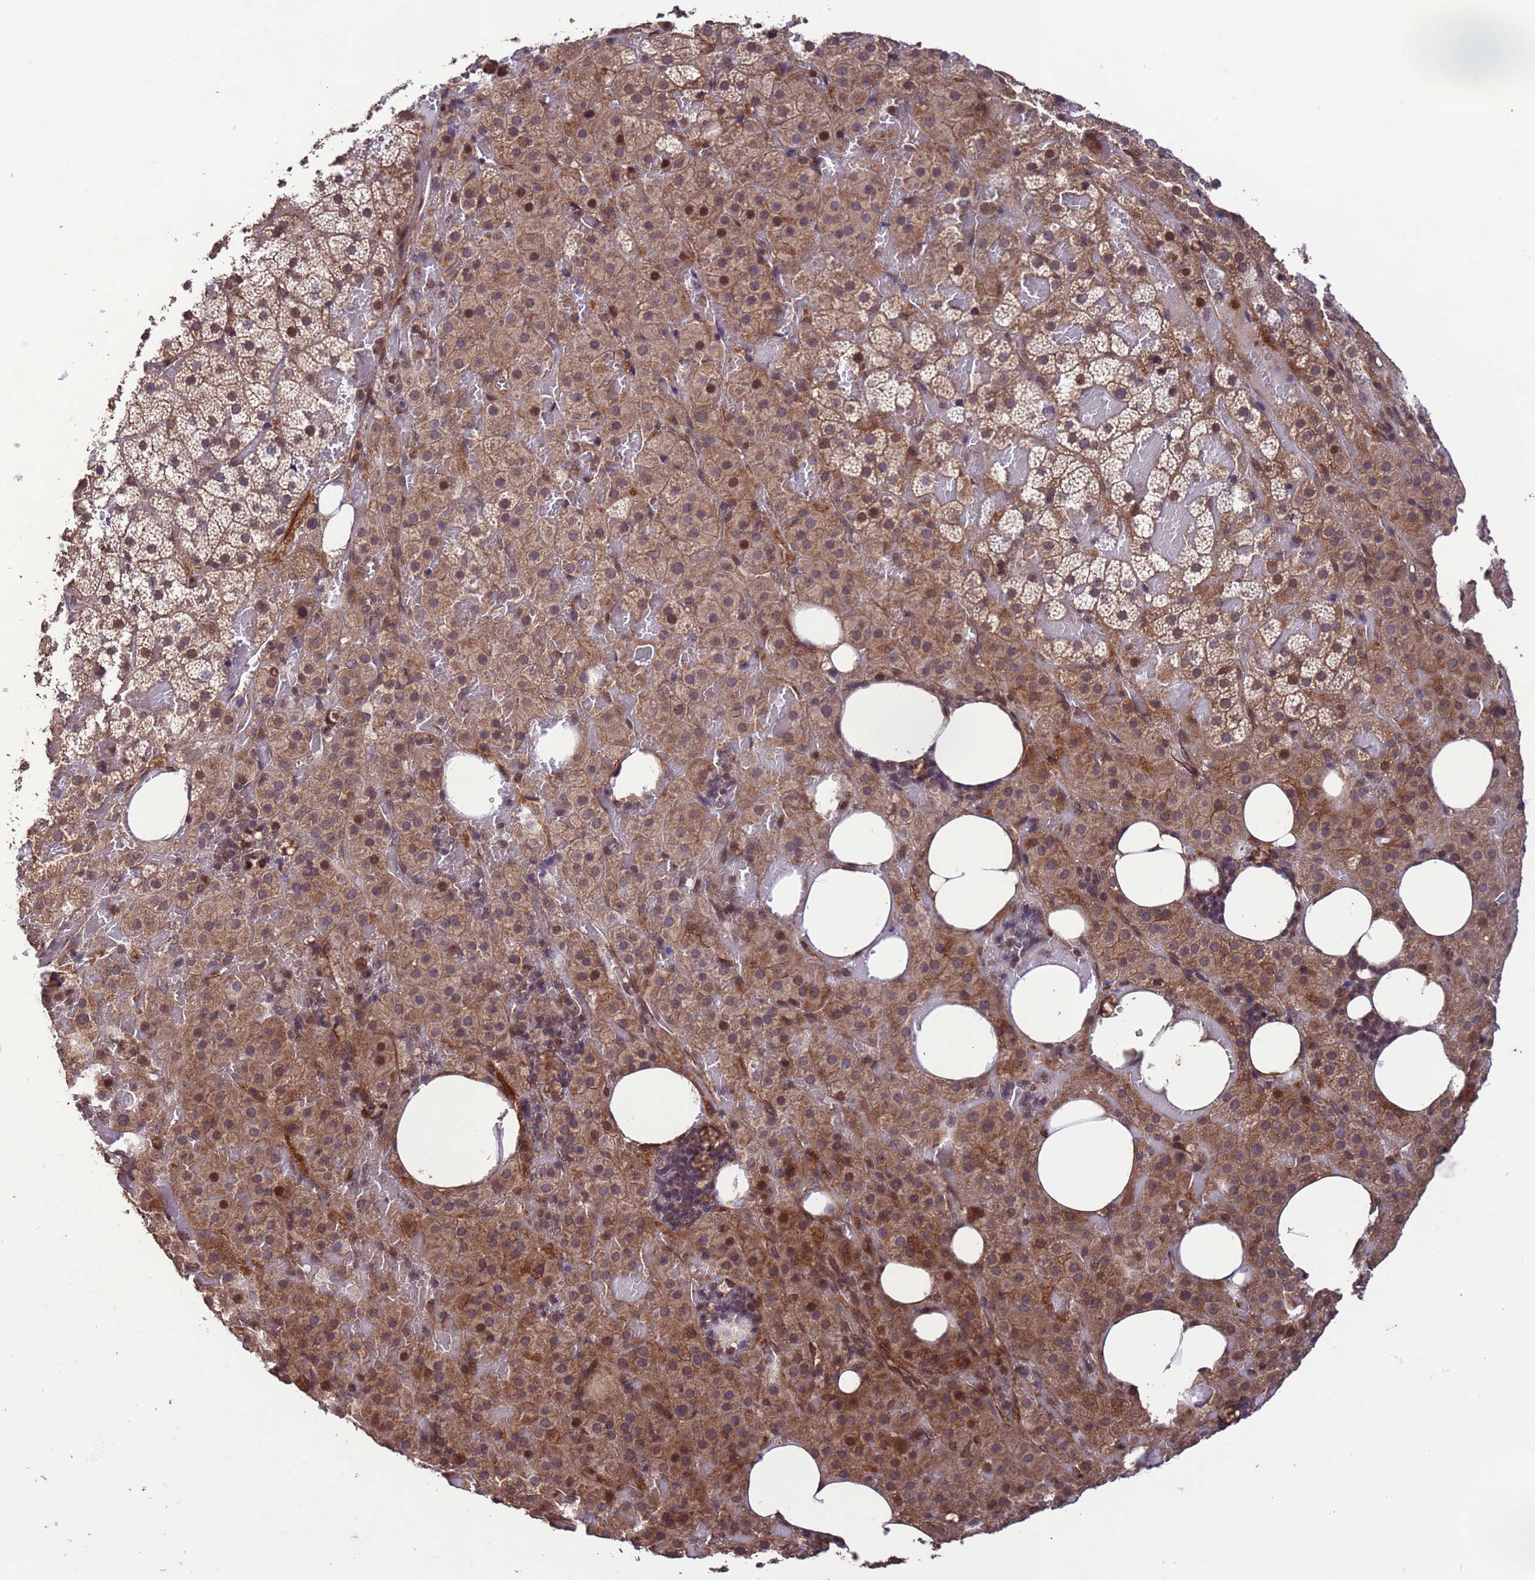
{"staining": {"intensity": "moderate", "quantity": ">75%", "location": "cytoplasmic/membranous,nuclear"}, "tissue": "adrenal gland", "cell_type": "Glandular cells", "image_type": "normal", "snomed": [{"axis": "morphology", "description": "Normal tissue, NOS"}, {"axis": "topography", "description": "Adrenal gland"}], "caption": "IHC photomicrograph of unremarkable adrenal gland: human adrenal gland stained using immunohistochemistry (IHC) exhibits medium levels of moderate protein expression localized specifically in the cytoplasmic/membranous,nuclear of glandular cells, appearing as a cytoplasmic/membranous,nuclear brown color.", "gene": "VSTM4", "patient": {"sex": "female", "age": 59}}